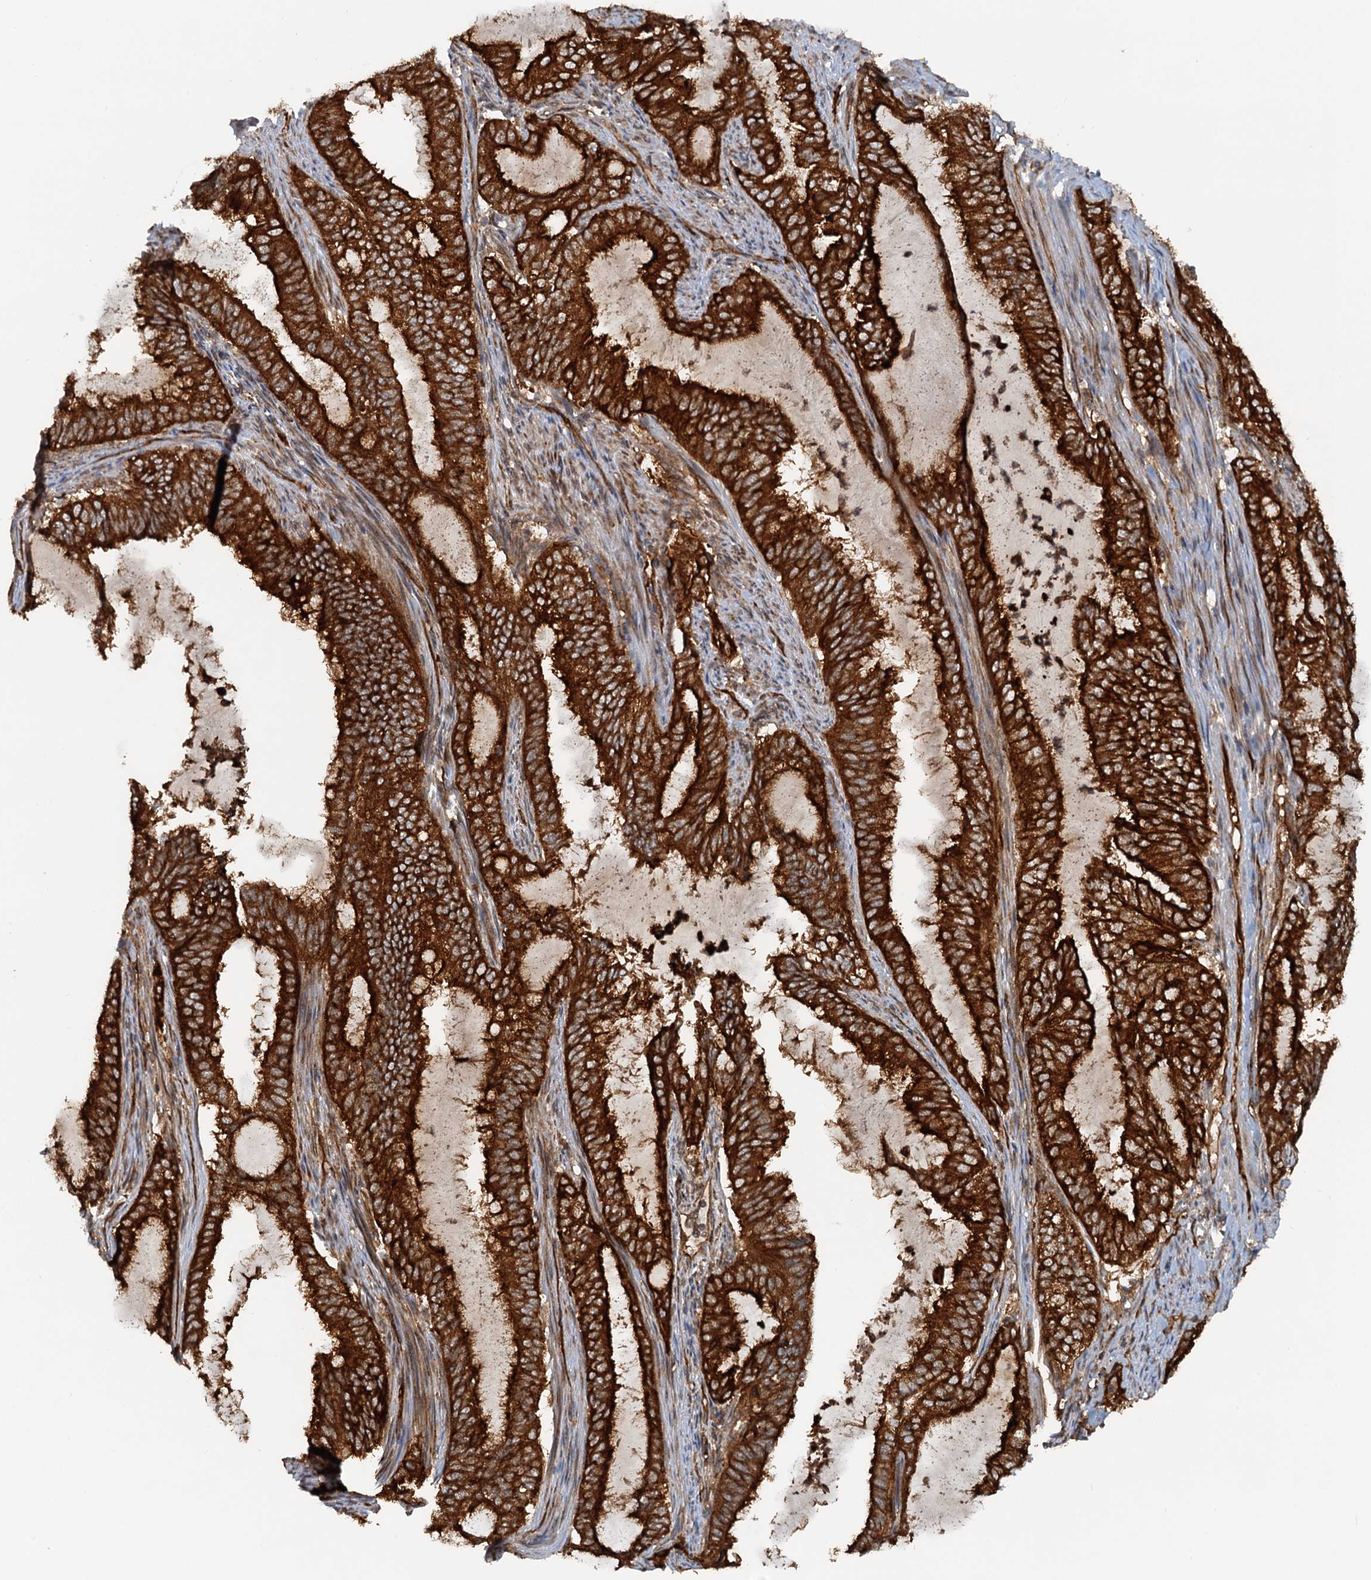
{"staining": {"intensity": "strong", "quantity": ">75%", "location": "cytoplasmic/membranous"}, "tissue": "endometrial cancer", "cell_type": "Tumor cells", "image_type": "cancer", "snomed": [{"axis": "morphology", "description": "Adenocarcinoma, NOS"}, {"axis": "topography", "description": "Endometrium"}], "caption": "This is a photomicrograph of immunohistochemistry (IHC) staining of endometrial cancer, which shows strong expression in the cytoplasmic/membranous of tumor cells.", "gene": "NIPAL3", "patient": {"sex": "female", "age": 51}}